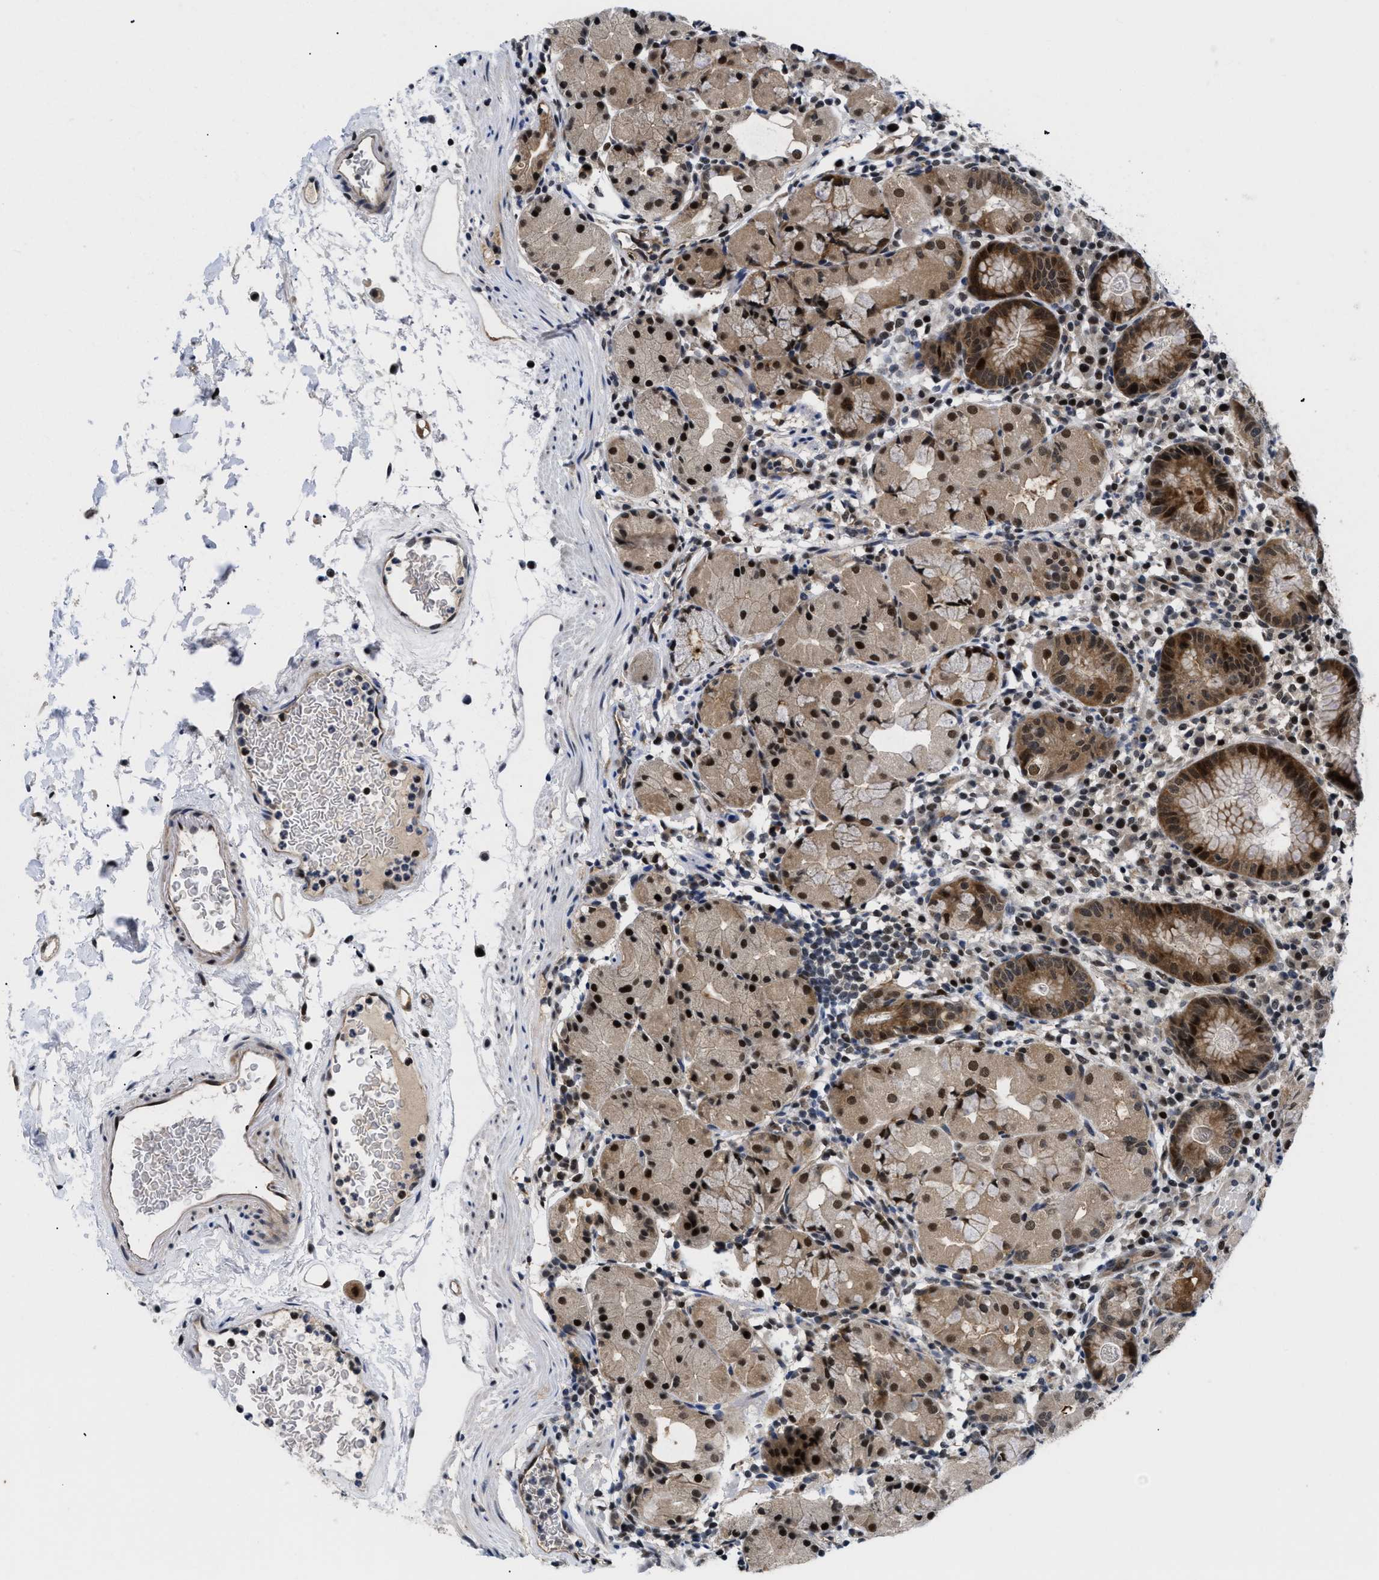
{"staining": {"intensity": "strong", "quantity": ">75%", "location": "cytoplasmic/membranous,nuclear"}, "tissue": "stomach", "cell_type": "Glandular cells", "image_type": "normal", "snomed": [{"axis": "morphology", "description": "Normal tissue, NOS"}, {"axis": "topography", "description": "Stomach"}, {"axis": "topography", "description": "Stomach, lower"}], "caption": "This is an image of immunohistochemistry (IHC) staining of benign stomach, which shows strong expression in the cytoplasmic/membranous,nuclear of glandular cells.", "gene": "SLC29A2", "patient": {"sex": "female", "age": 75}}